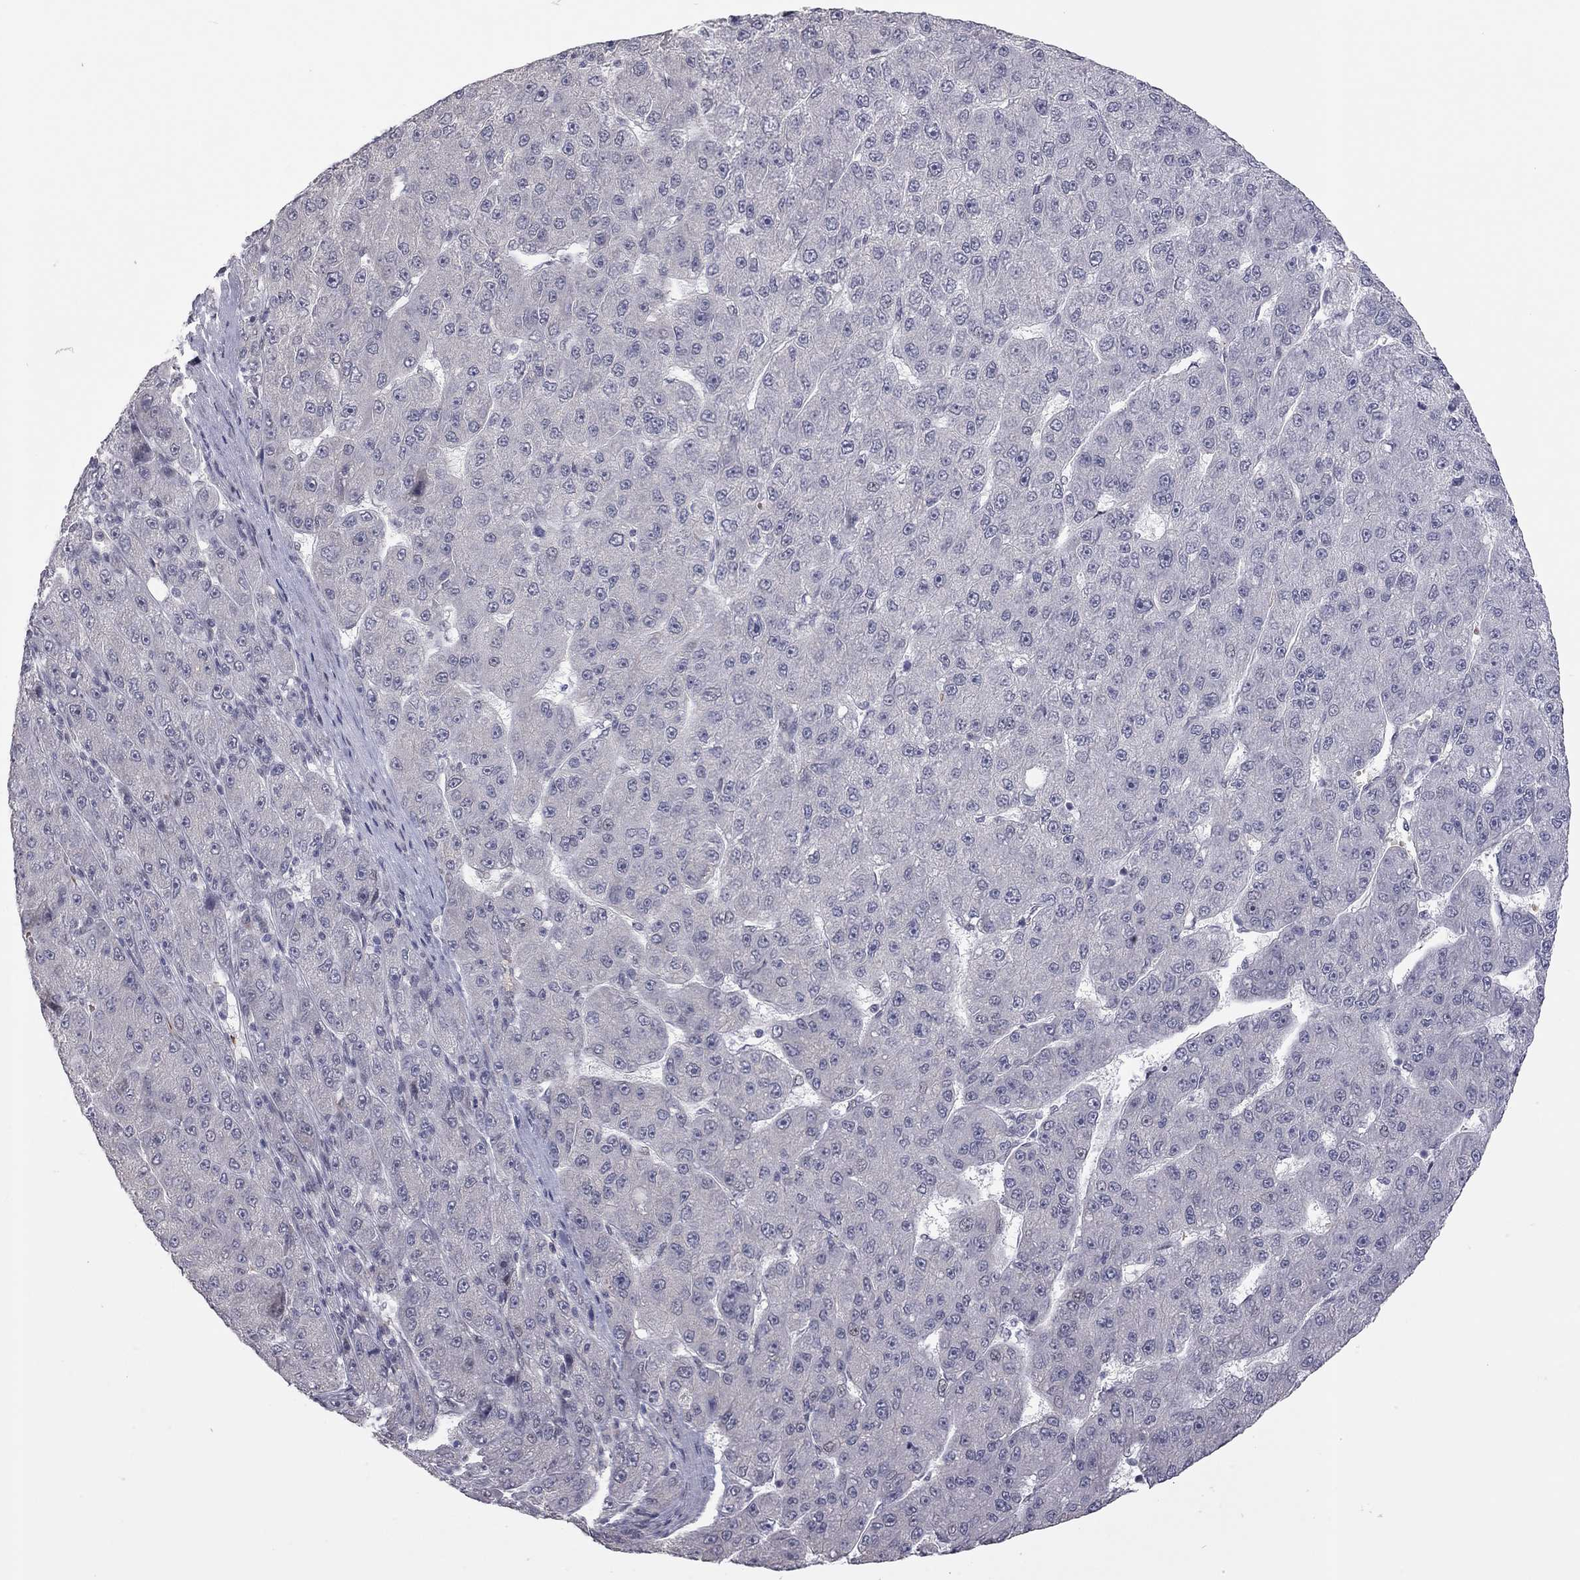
{"staining": {"intensity": "negative", "quantity": "none", "location": "none"}, "tissue": "liver cancer", "cell_type": "Tumor cells", "image_type": "cancer", "snomed": [{"axis": "morphology", "description": "Carcinoma, Hepatocellular, NOS"}, {"axis": "topography", "description": "Liver"}], "caption": "High magnification brightfield microscopy of liver hepatocellular carcinoma stained with DAB (3,3'-diaminobenzidine) (brown) and counterstained with hematoxylin (blue): tumor cells show no significant positivity.", "gene": "MC3R", "patient": {"sex": "male", "age": 67}}